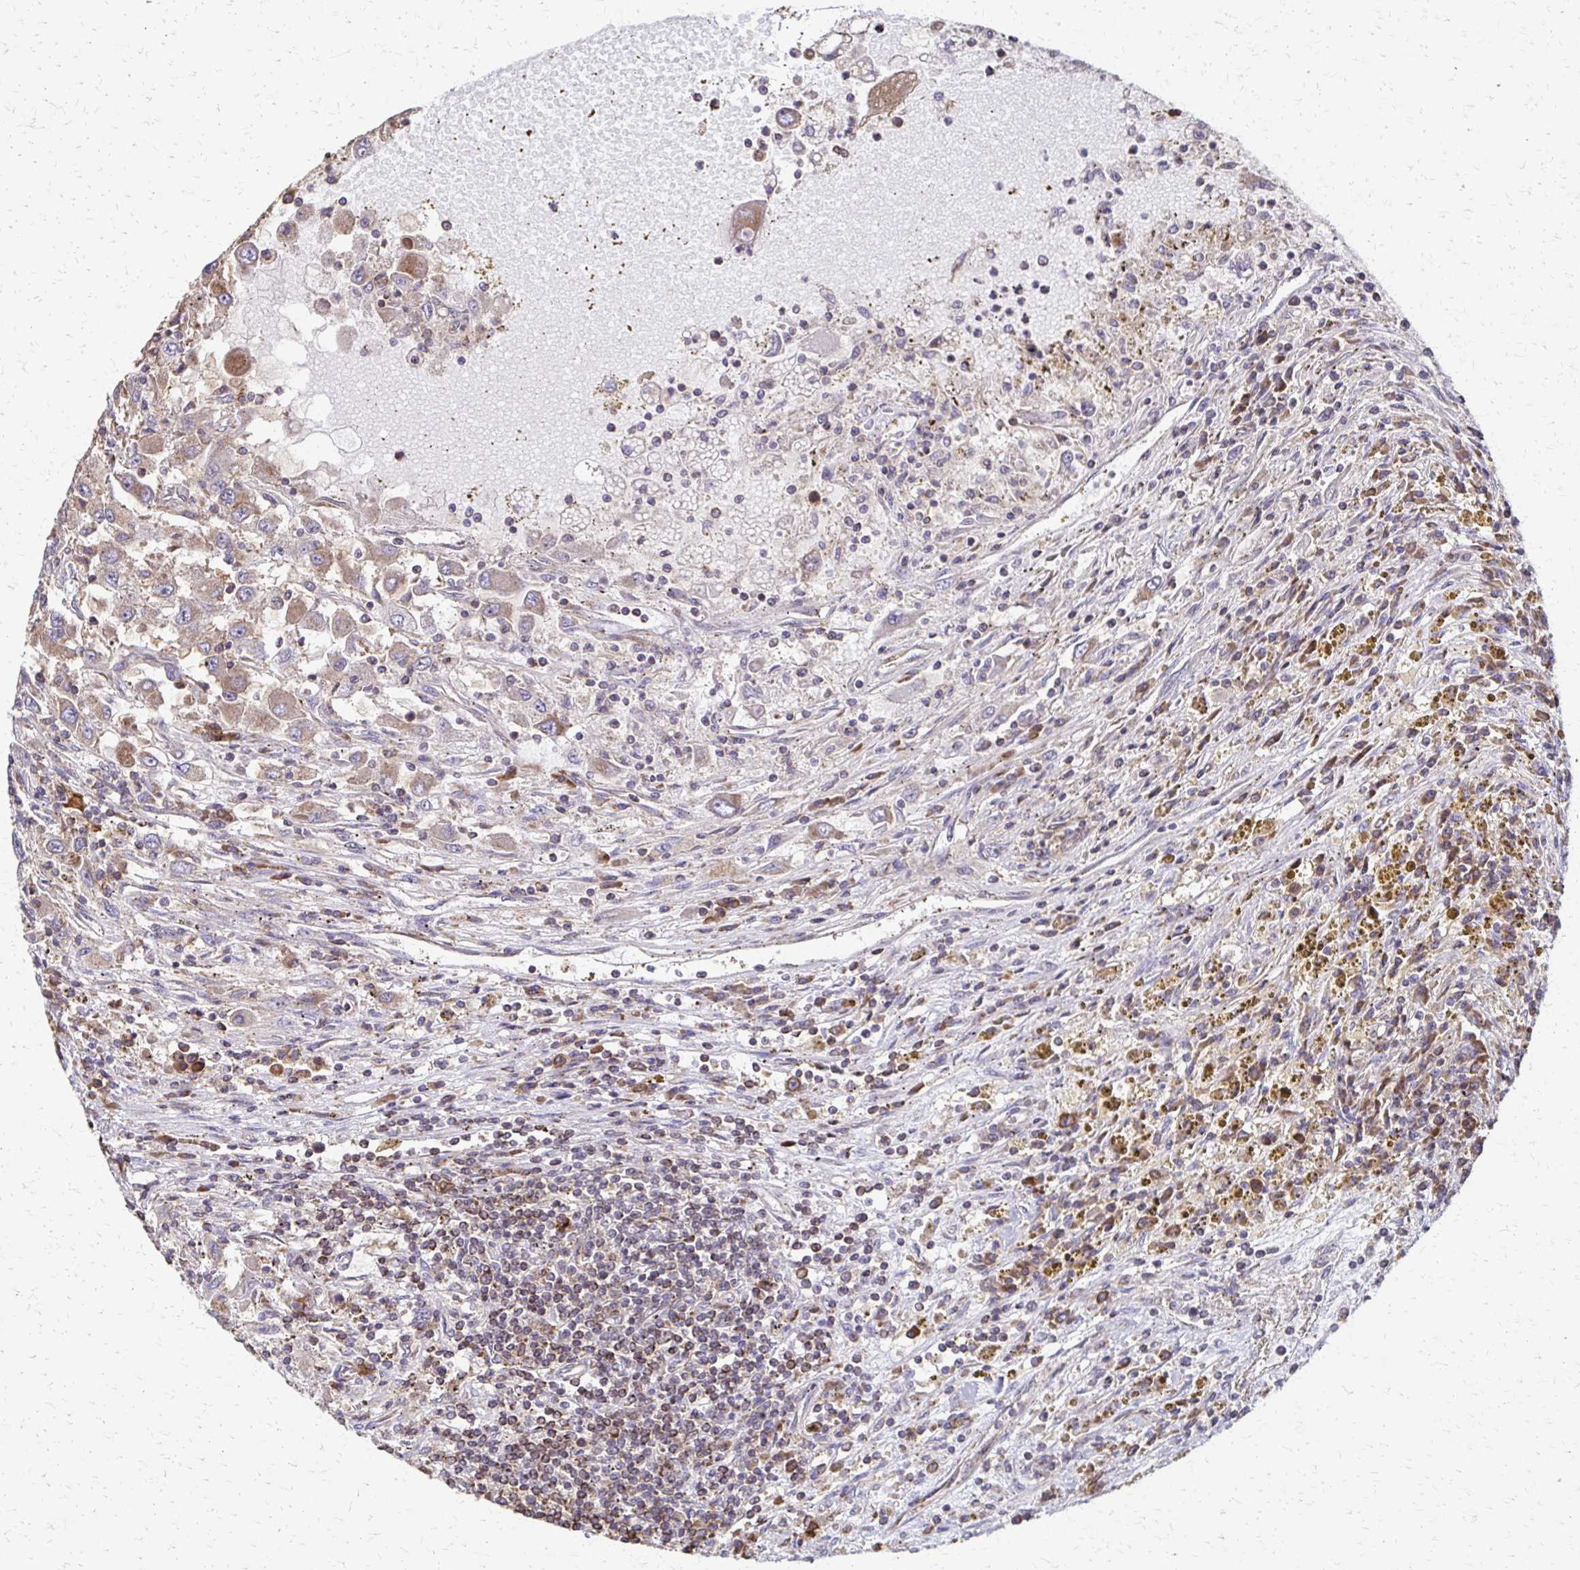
{"staining": {"intensity": "moderate", "quantity": "<25%", "location": "cytoplasmic/membranous"}, "tissue": "renal cancer", "cell_type": "Tumor cells", "image_type": "cancer", "snomed": [{"axis": "morphology", "description": "Adenocarcinoma, NOS"}, {"axis": "topography", "description": "Kidney"}], "caption": "A high-resolution histopathology image shows immunohistochemistry (IHC) staining of renal adenocarcinoma, which shows moderate cytoplasmic/membranous expression in approximately <25% of tumor cells.", "gene": "EEF2", "patient": {"sex": "female", "age": 67}}